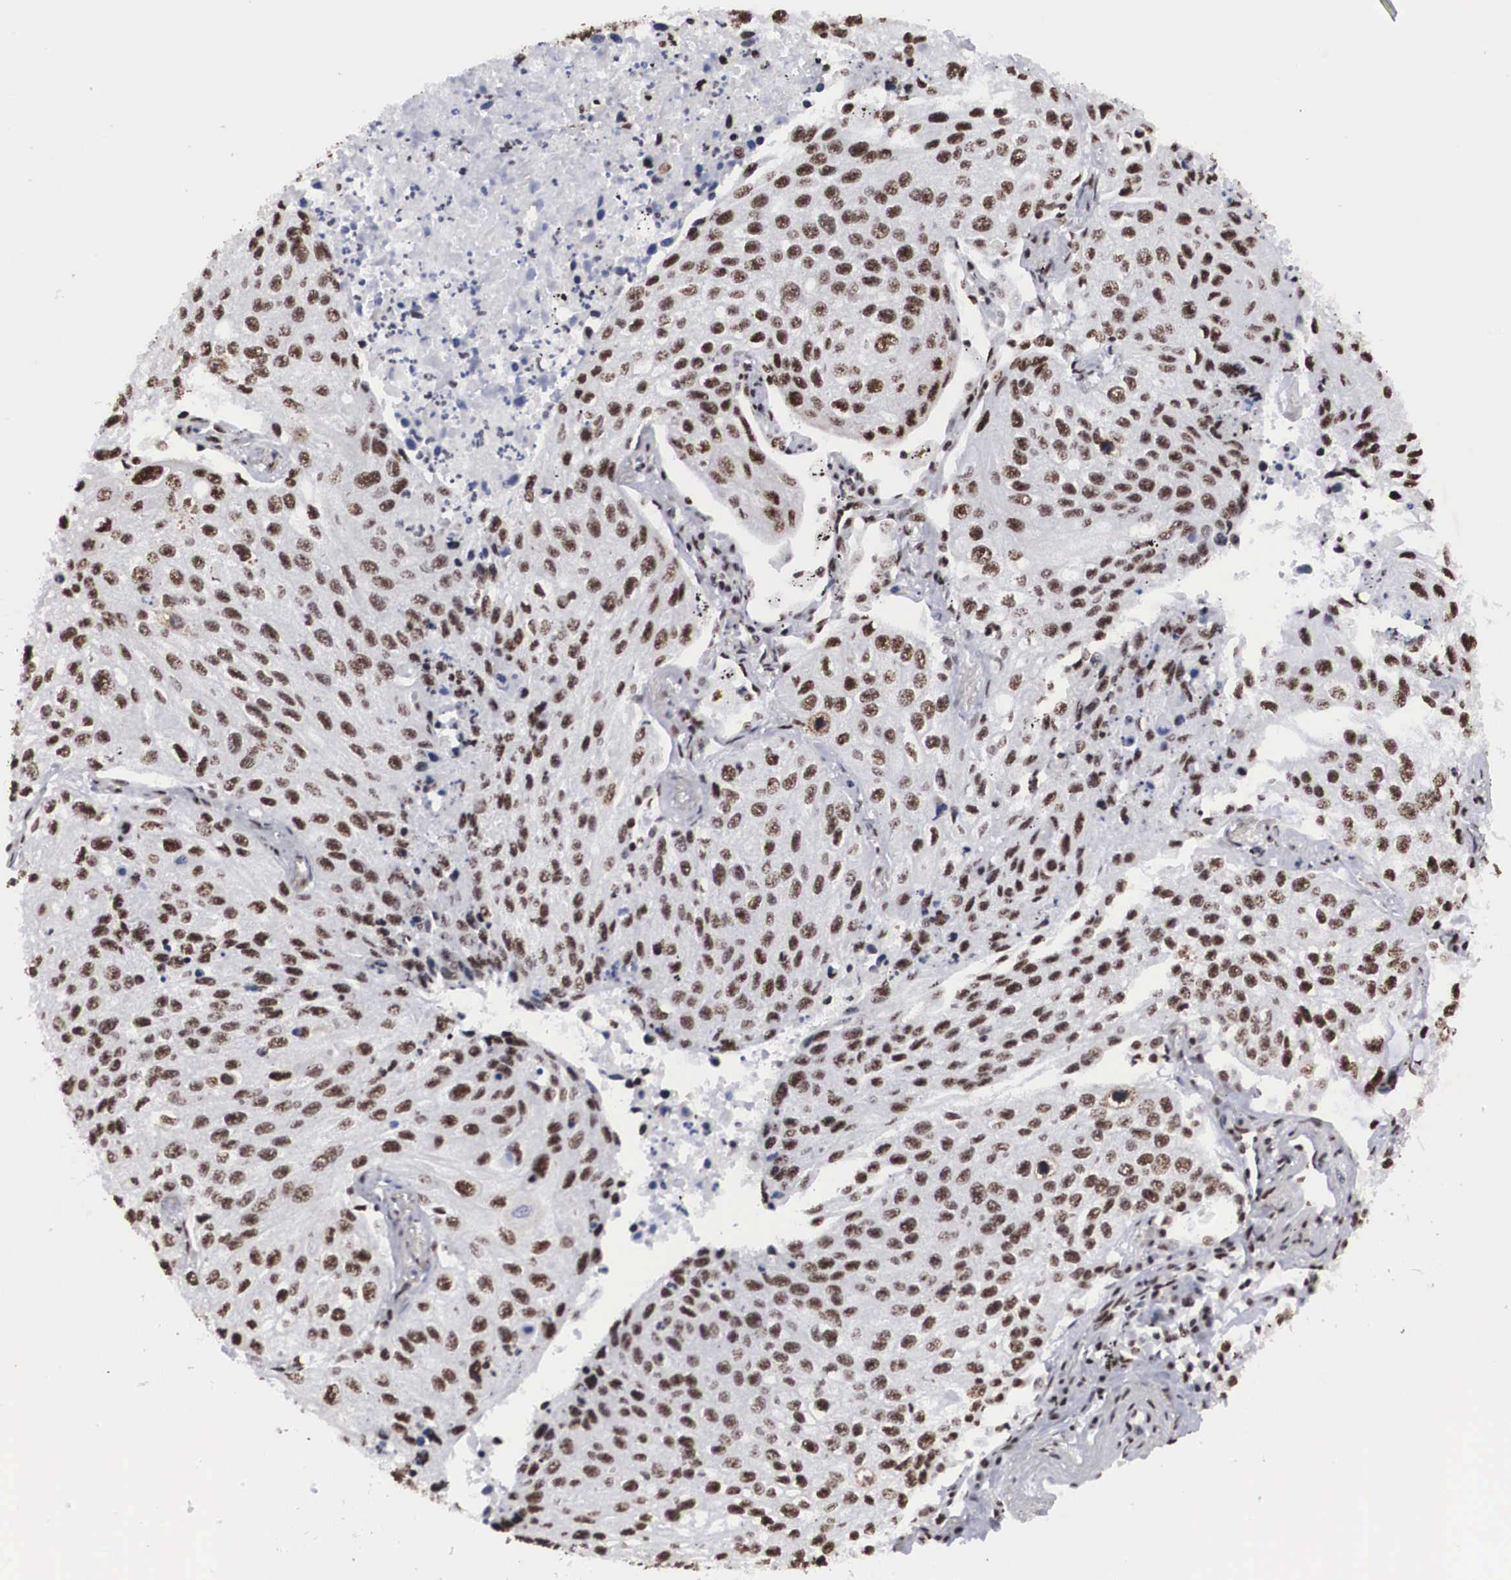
{"staining": {"intensity": "moderate", "quantity": ">75%", "location": "nuclear"}, "tissue": "lung cancer", "cell_type": "Tumor cells", "image_type": "cancer", "snomed": [{"axis": "morphology", "description": "Squamous cell carcinoma, NOS"}, {"axis": "topography", "description": "Lung"}], "caption": "A brown stain labels moderate nuclear positivity of a protein in lung cancer (squamous cell carcinoma) tumor cells. (Brightfield microscopy of DAB IHC at high magnification).", "gene": "ACIN1", "patient": {"sex": "male", "age": 75}}